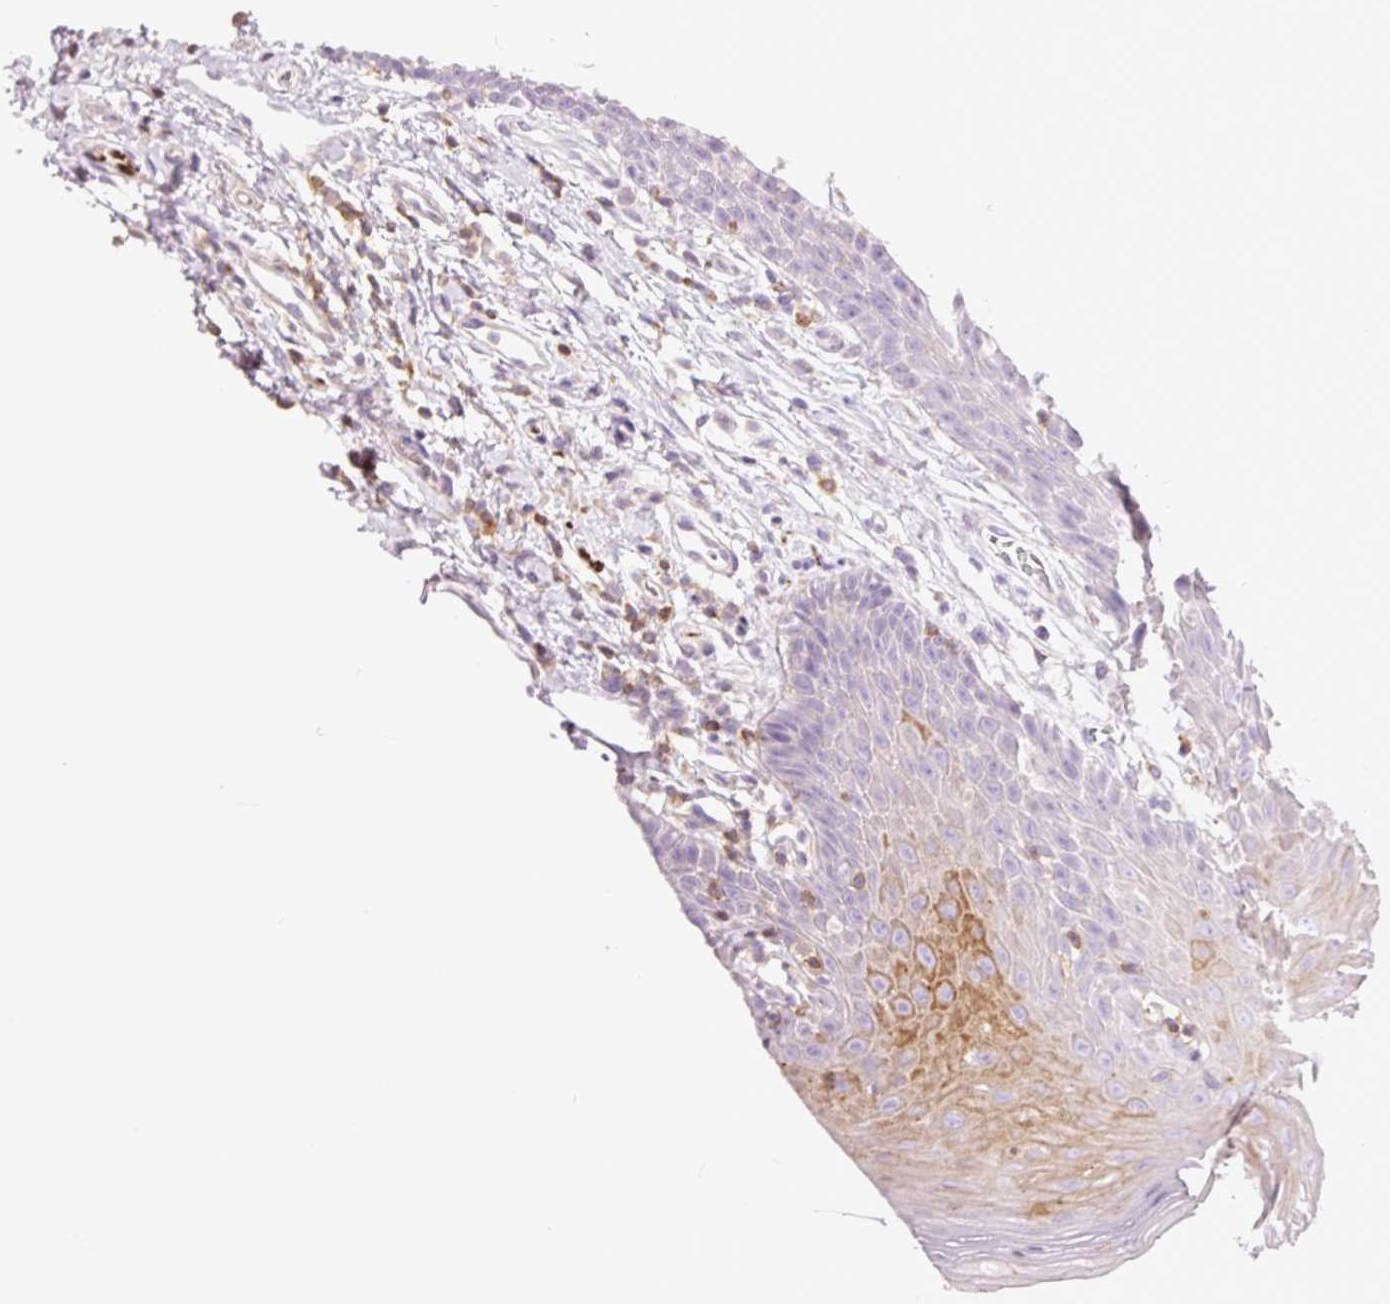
{"staining": {"intensity": "moderate", "quantity": "<25%", "location": "cytoplasmic/membranous"}, "tissue": "oral mucosa", "cell_type": "Squamous epithelial cells", "image_type": "normal", "snomed": [{"axis": "morphology", "description": "Normal tissue, NOS"}, {"axis": "topography", "description": "Oral tissue"}, {"axis": "topography", "description": "Tounge, NOS"}], "caption": "A high-resolution image shows immunohistochemistry staining of unremarkable oral mucosa, which displays moderate cytoplasmic/membranous positivity in approximately <25% of squamous epithelial cells.", "gene": "DOK6", "patient": {"sex": "female", "age": 59}}